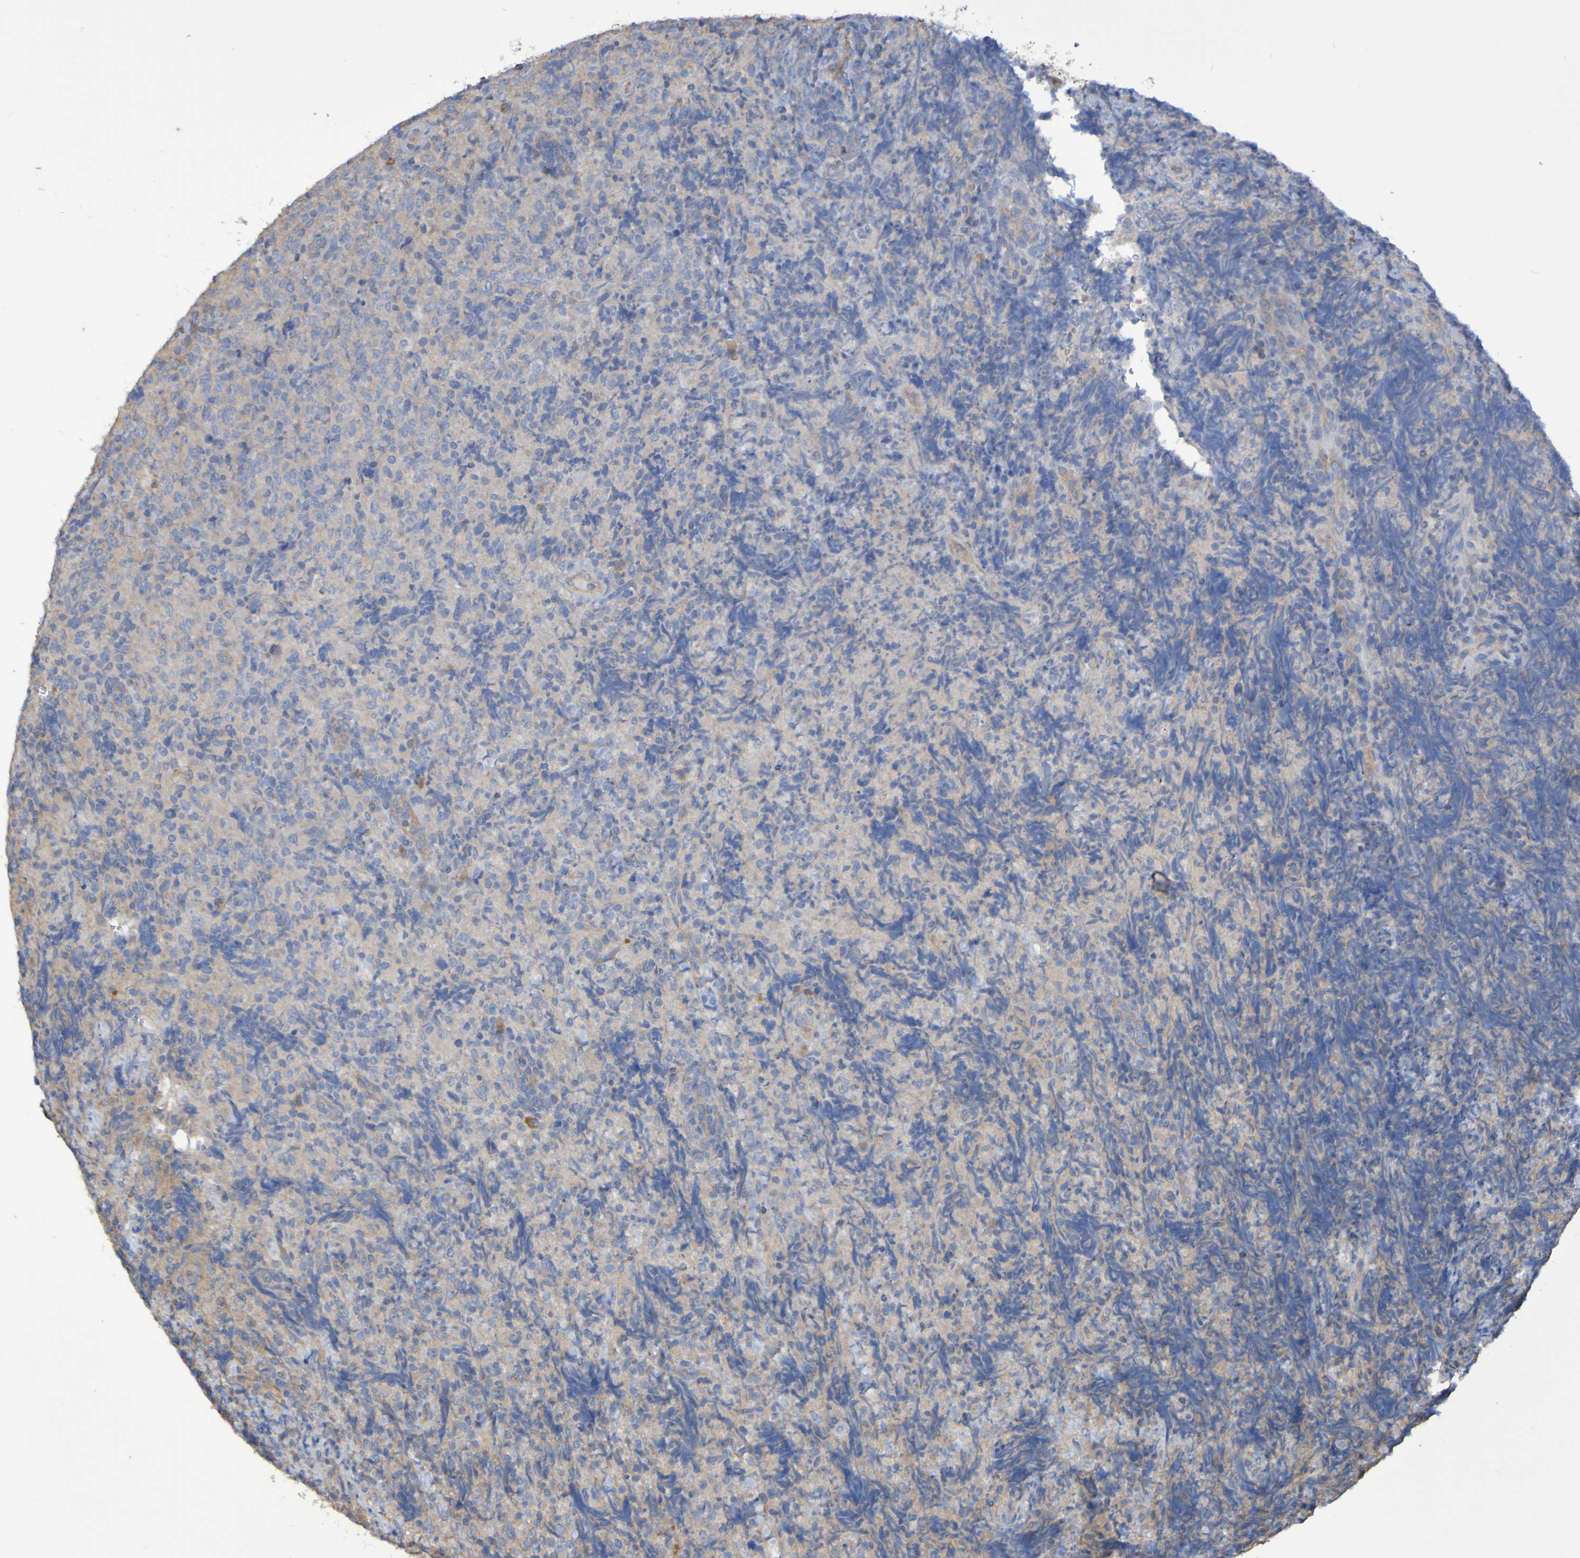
{"staining": {"intensity": "negative", "quantity": "none", "location": "none"}, "tissue": "lymphoma", "cell_type": "Tumor cells", "image_type": "cancer", "snomed": [{"axis": "morphology", "description": "Malignant lymphoma, non-Hodgkin's type, High grade"}, {"axis": "topography", "description": "Tonsil"}], "caption": "Tumor cells show no significant protein positivity in lymphoma.", "gene": "SYNJ1", "patient": {"sex": "female", "age": 36}}